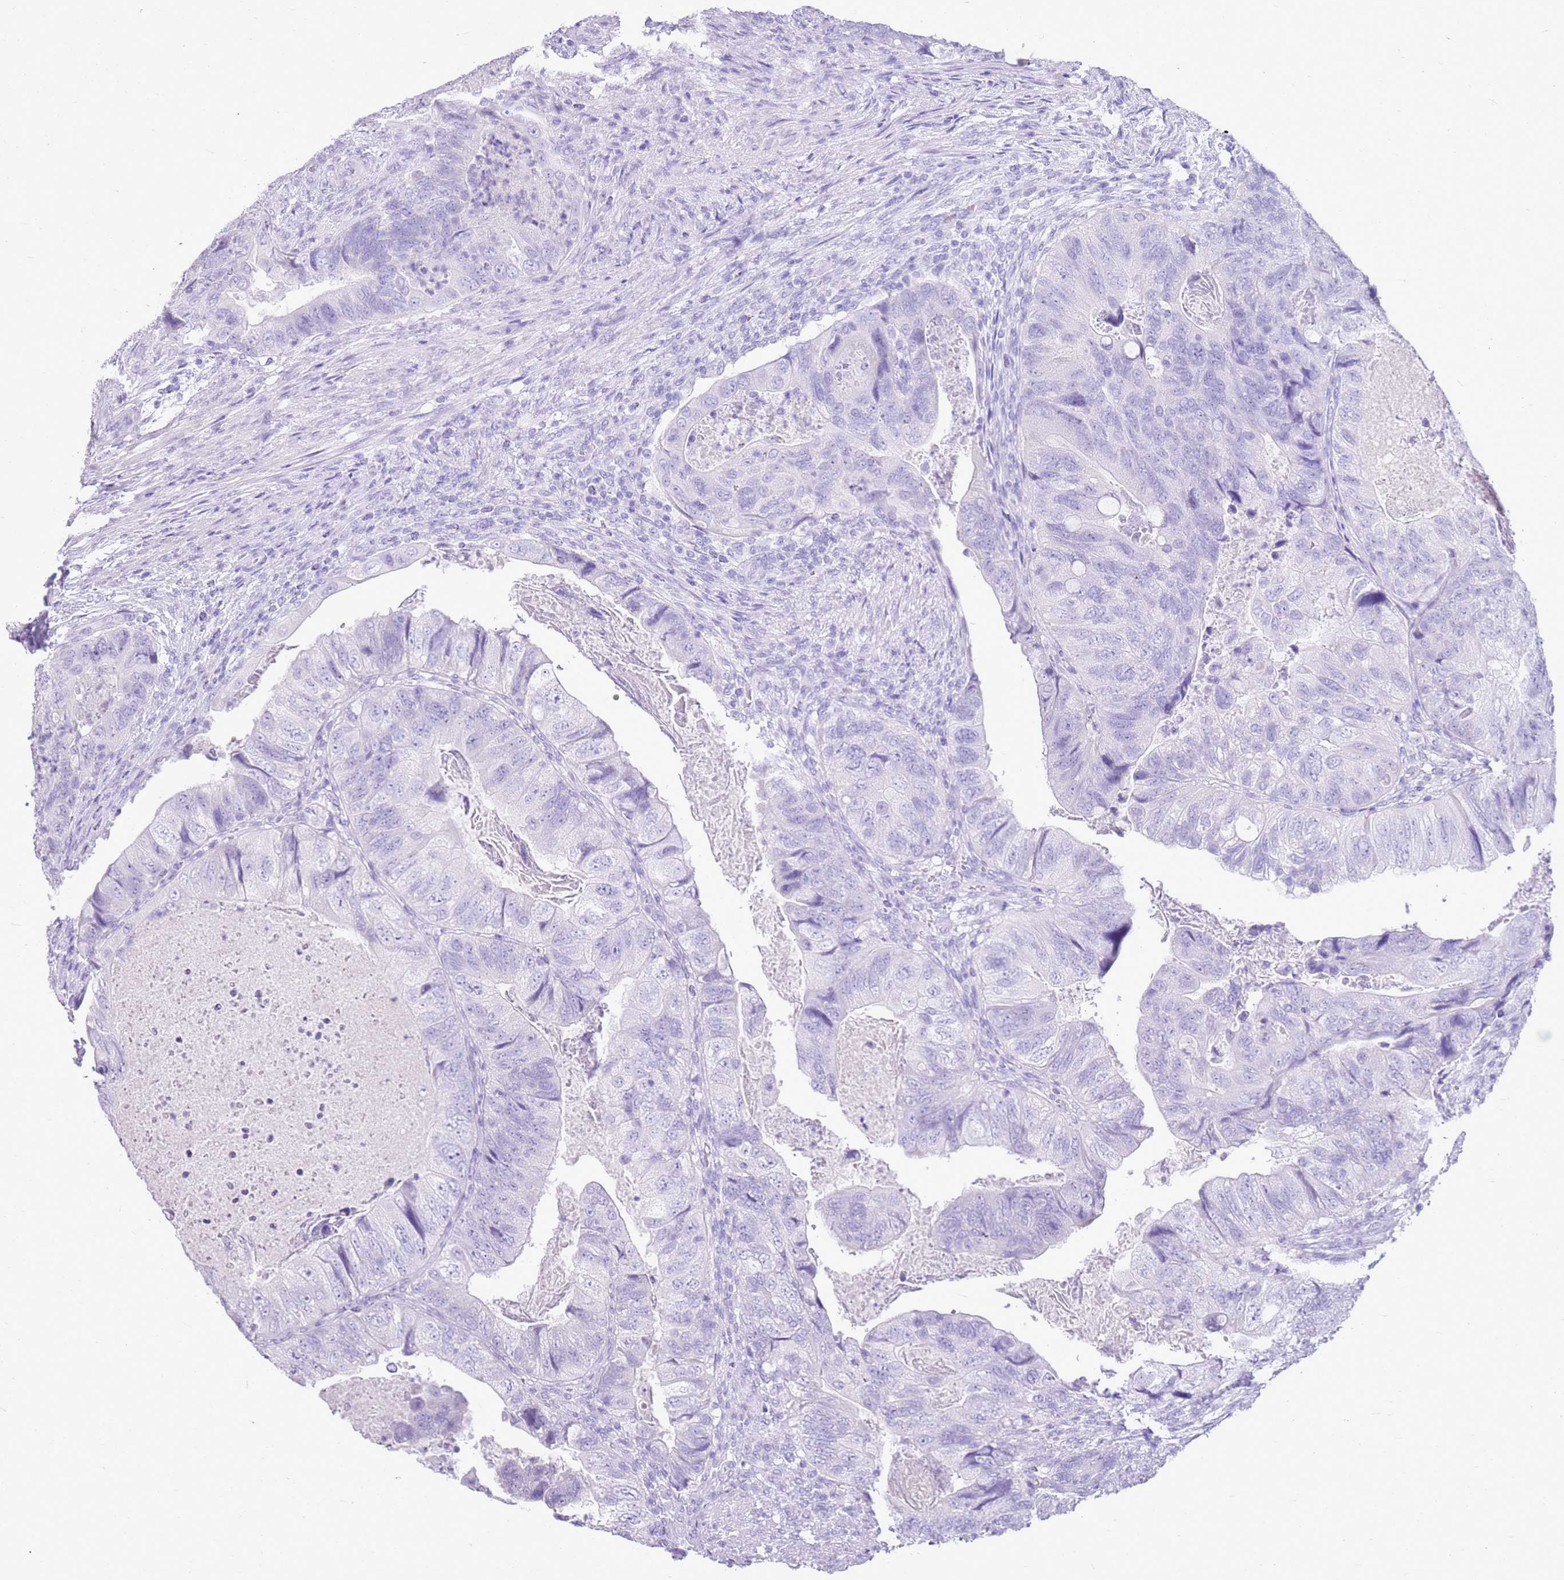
{"staining": {"intensity": "negative", "quantity": "none", "location": "none"}, "tissue": "colorectal cancer", "cell_type": "Tumor cells", "image_type": "cancer", "snomed": [{"axis": "morphology", "description": "Adenocarcinoma, NOS"}, {"axis": "topography", "description": "Rectum"}], "caption": "Immunohistochemistry image of colorectal cancer stained for a protein (brown), which demonstrates no positivity in tumor cells.", "gene": "CA8", "patient": {"sex": "male", "age": 63}}